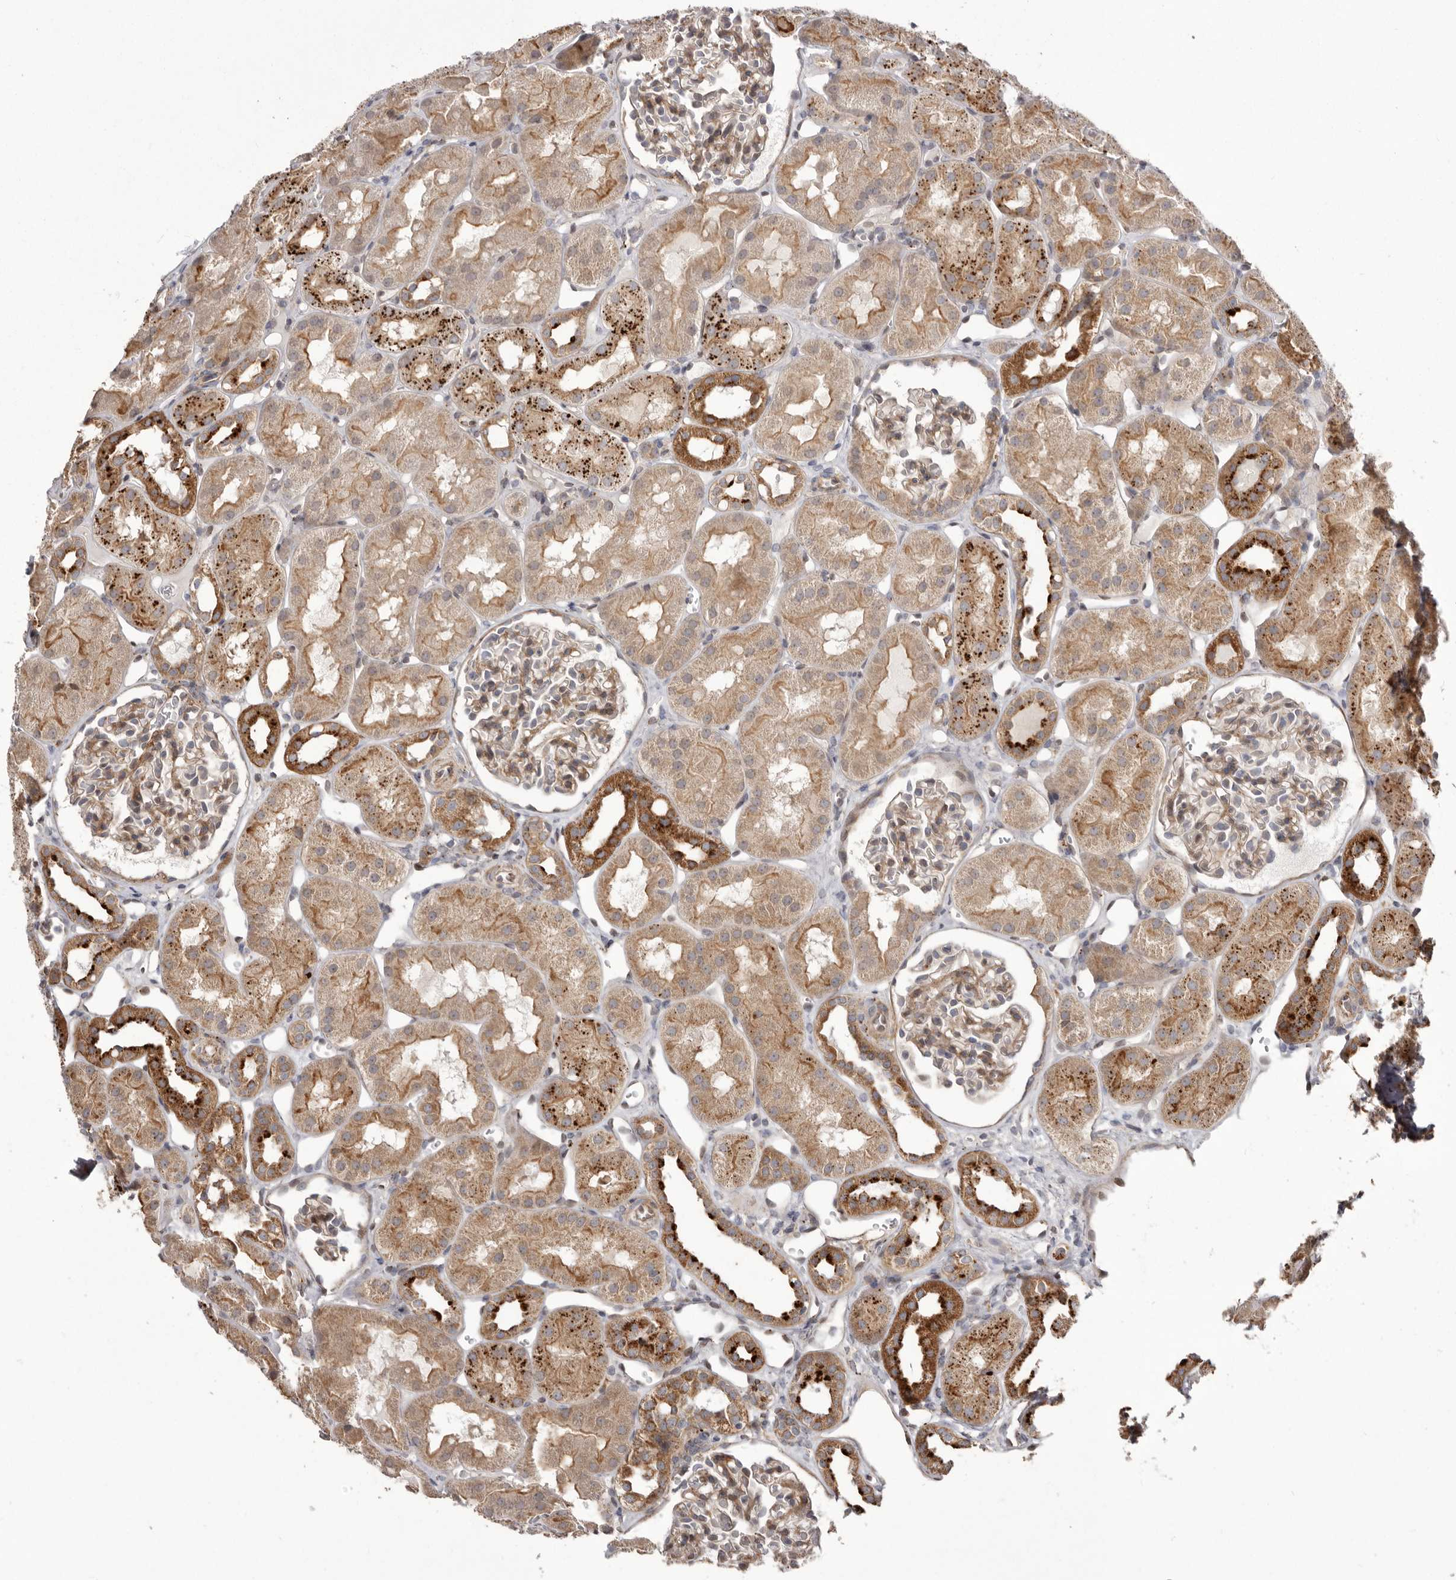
{"staining": {"intensity": "weak", "quantity": "25%-75%", "location": "cytoplasmic/membranous"}, "tissue": "kidney", "cell_type": "Cells in glomeruli", "image_type": "normal", "snomed": [{"axis": "morphology", "description": "Normal tissue, NOS"}, {"axis": "topography", "description": "Kidney"}], "caption": "IHC (DAB) staining of unremarkable kidney exhibits weak cytoplasmic/membranous protein positivity in approximately 25%-75% of cells in glomeruli. (DAB = brown stain, brightfield microscopy at high magnification).", "gene": "NUP43", "patient": {"sex": "male", "age": 16}}